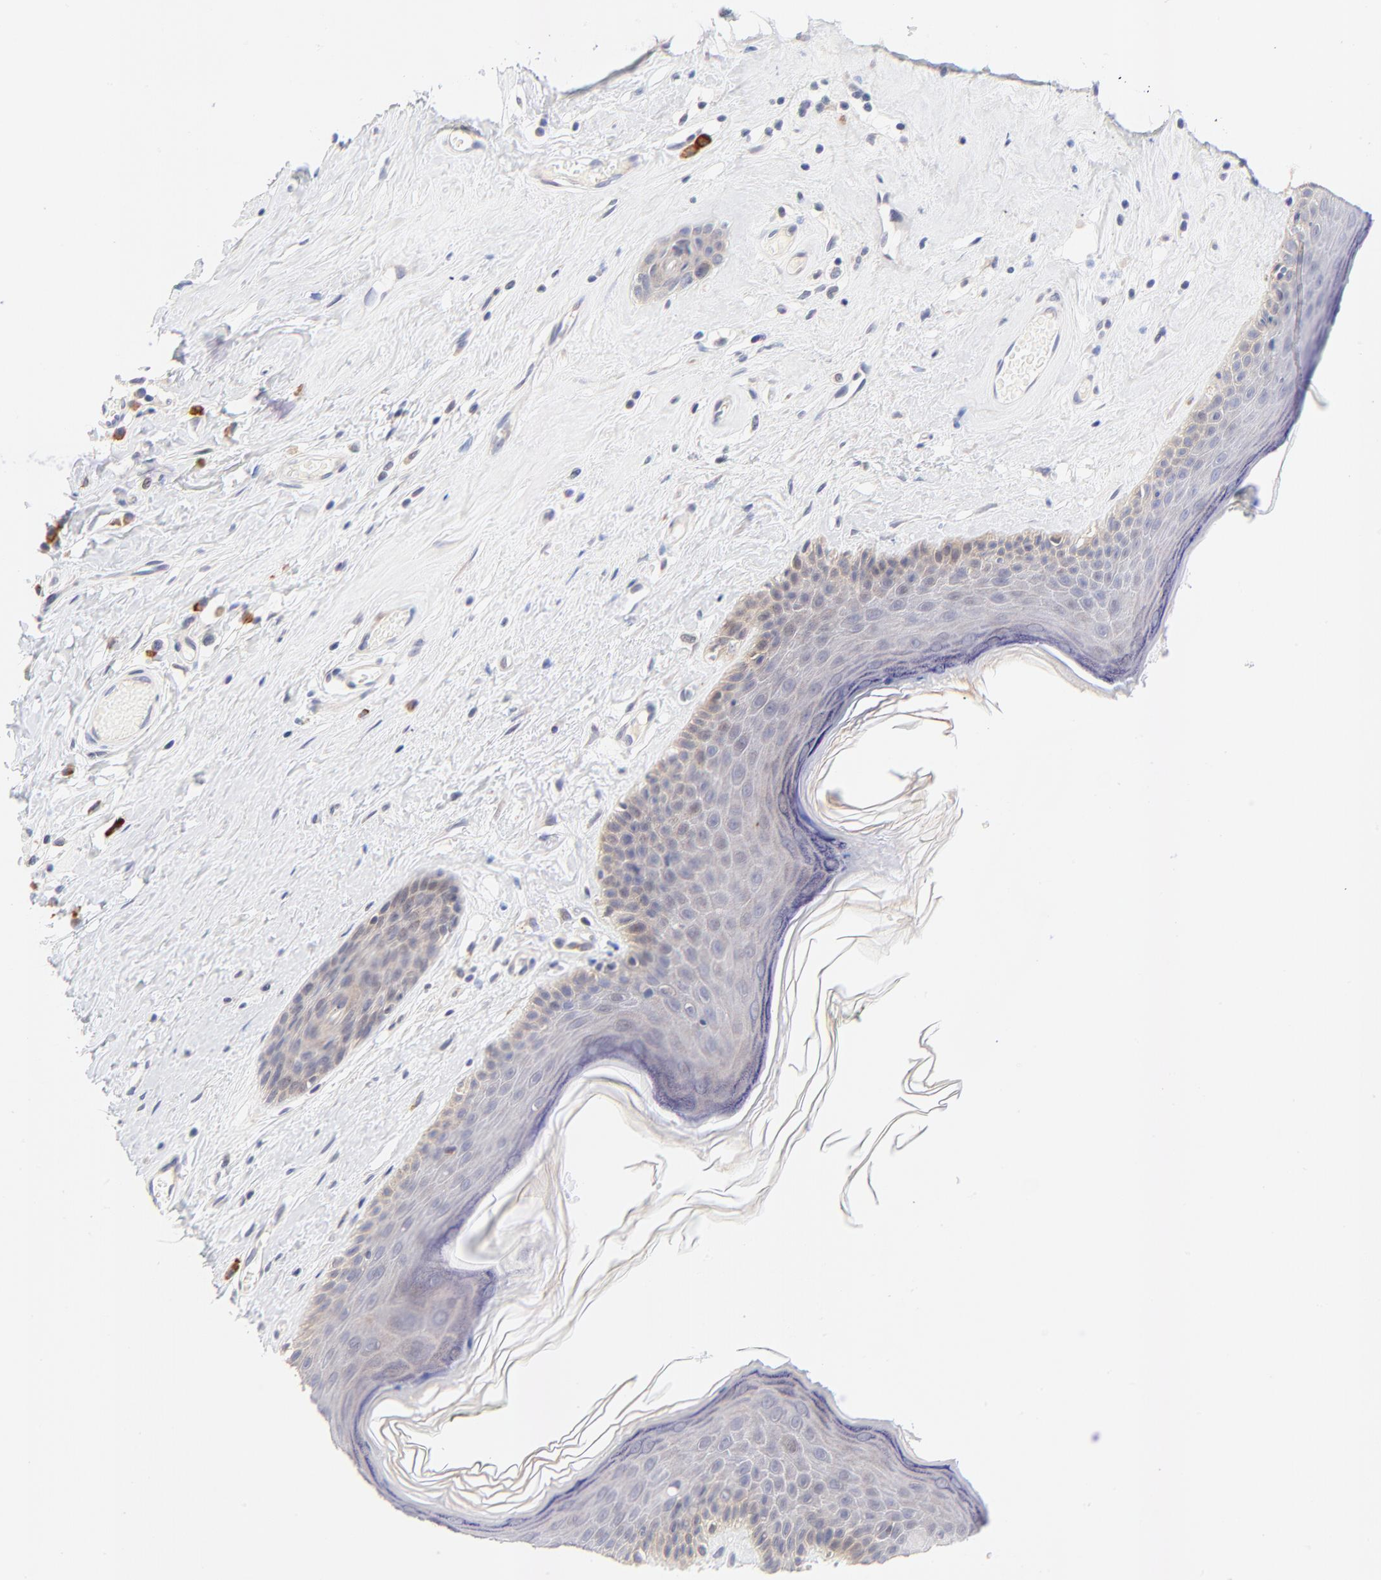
{"staining": {"intensity": "weak", "quantity": "25%-75%", "location": "cytoplasmic/membranous"}, "tissue": "skin", "cell_type": "Epidermal cells", "image_type": "normal", "snomed": [{"axis": "morphology", "description": "Normal tissue, NOS"}, {"axis": "morphology", "description": "Inflammation, NOS"}, {"axis": "topography", "description": "Vulva"}], "caption": "IHC micrograph of normal skin: human skin stained using IHC reveals low levels of weak protein expression localized specifically in the cytoplasmic/membranous of epidermal cells, appearing as a cytoplasmic/membranous brown color.", "gene": "AFF2", "patient": {"sex": "female", "age": 84}}